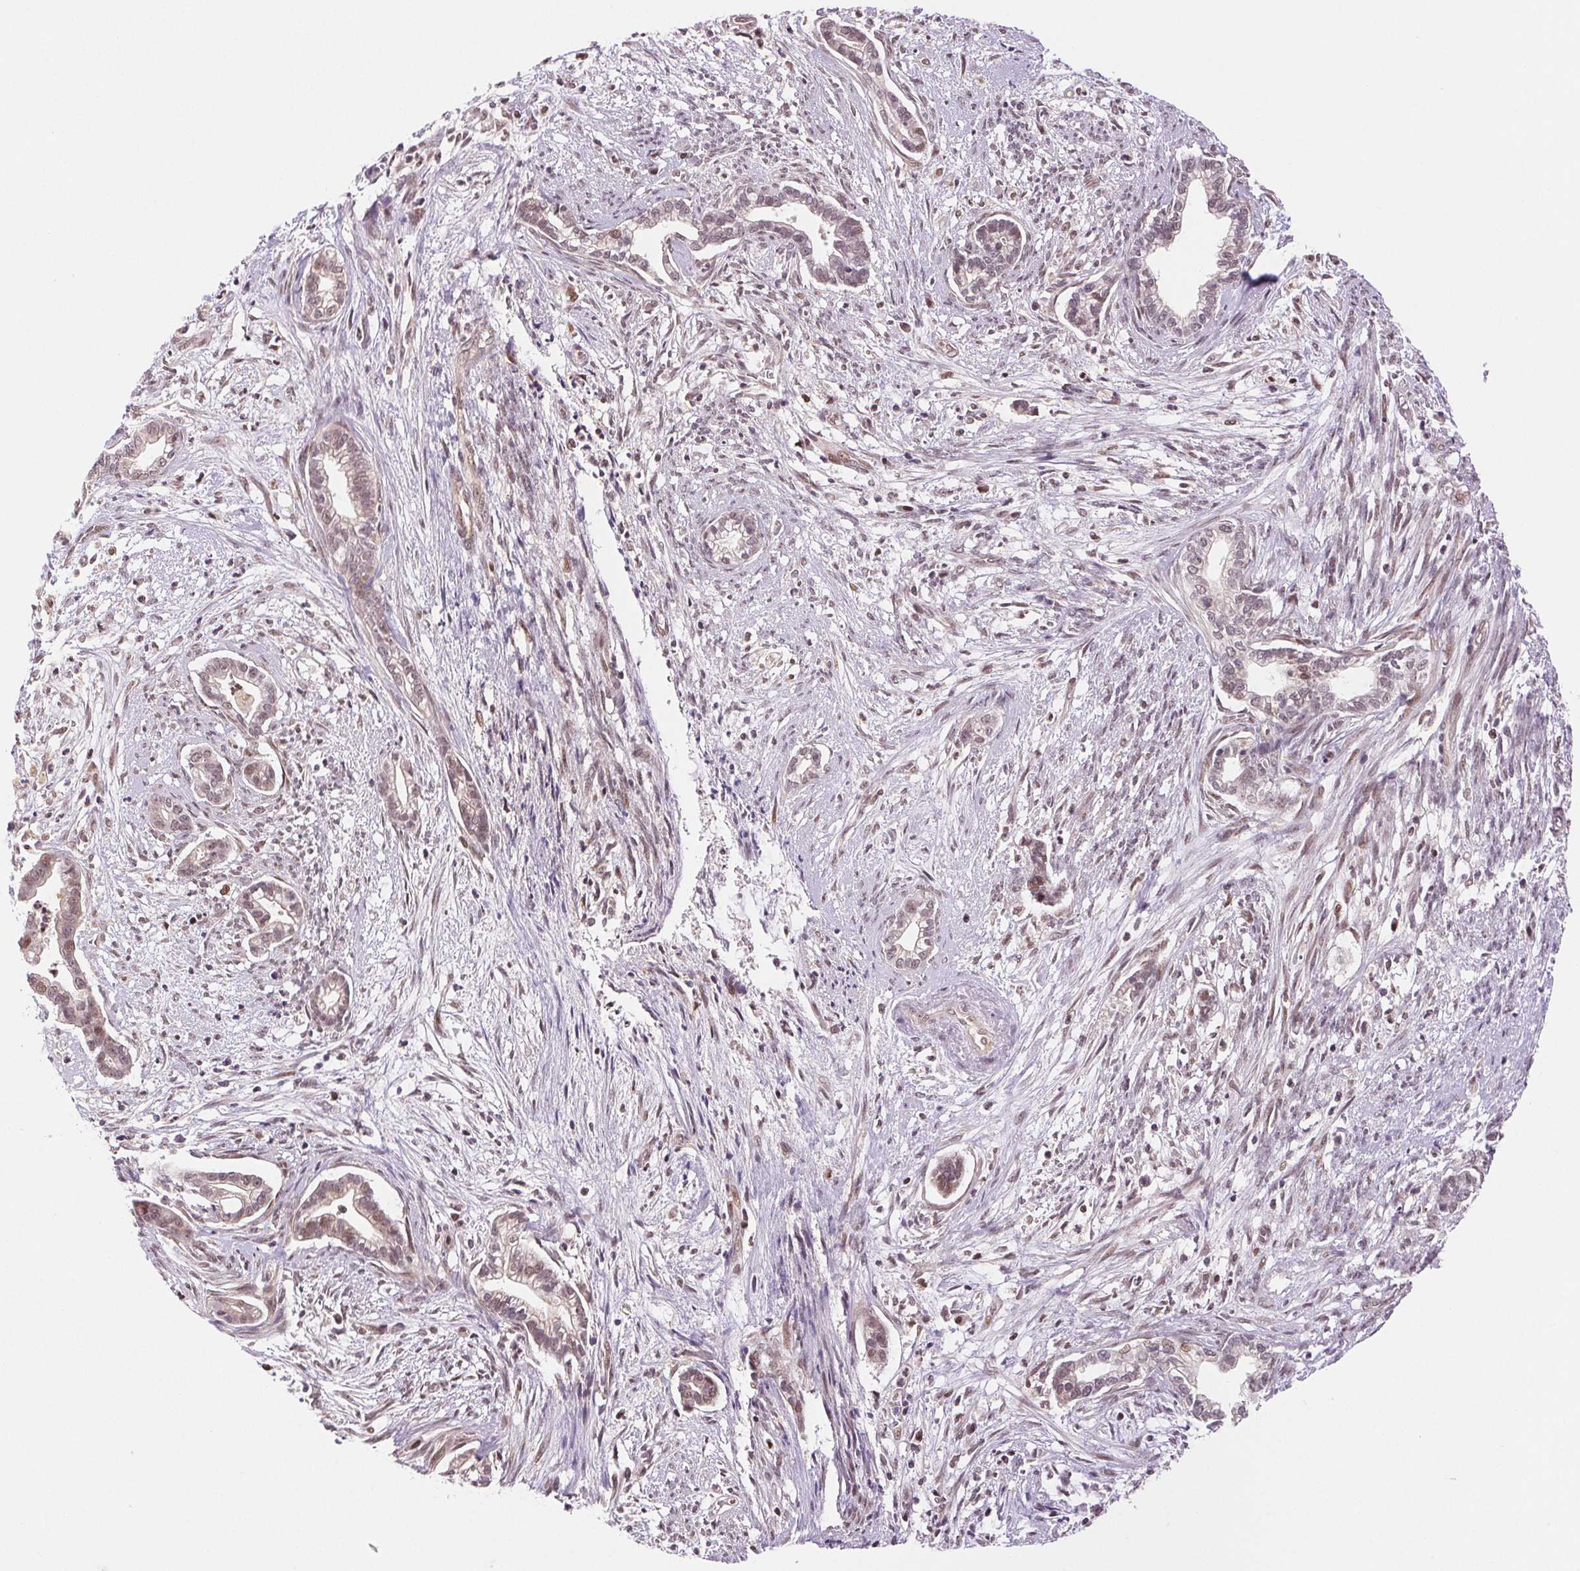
{"staining": {"intensity": "weak", "quantity": ">75%", "location": "nuclear"}, "tissue": "cervical cancer", "cell_type": "Tumor cells", "image_type": "cancer", "snomed": [{"axis": "morphology", "description": "Adenocarcinoma, NOS"}, {"axis": "topography", "description": "Cervix"}], "caption": "Immunohistochemistry (IHC) staining of cervical cancer, which reveals low levels of weak nuclear staining in approximately >75% of tumor cells indicating weak nuclear protein staining. The staining was performed using DAB (brown) for protein detection and nuclei were counterstained in hematoxylin (blue).", "gene": "GRHL3", "patient": {"sex": "female", "age": 62}}